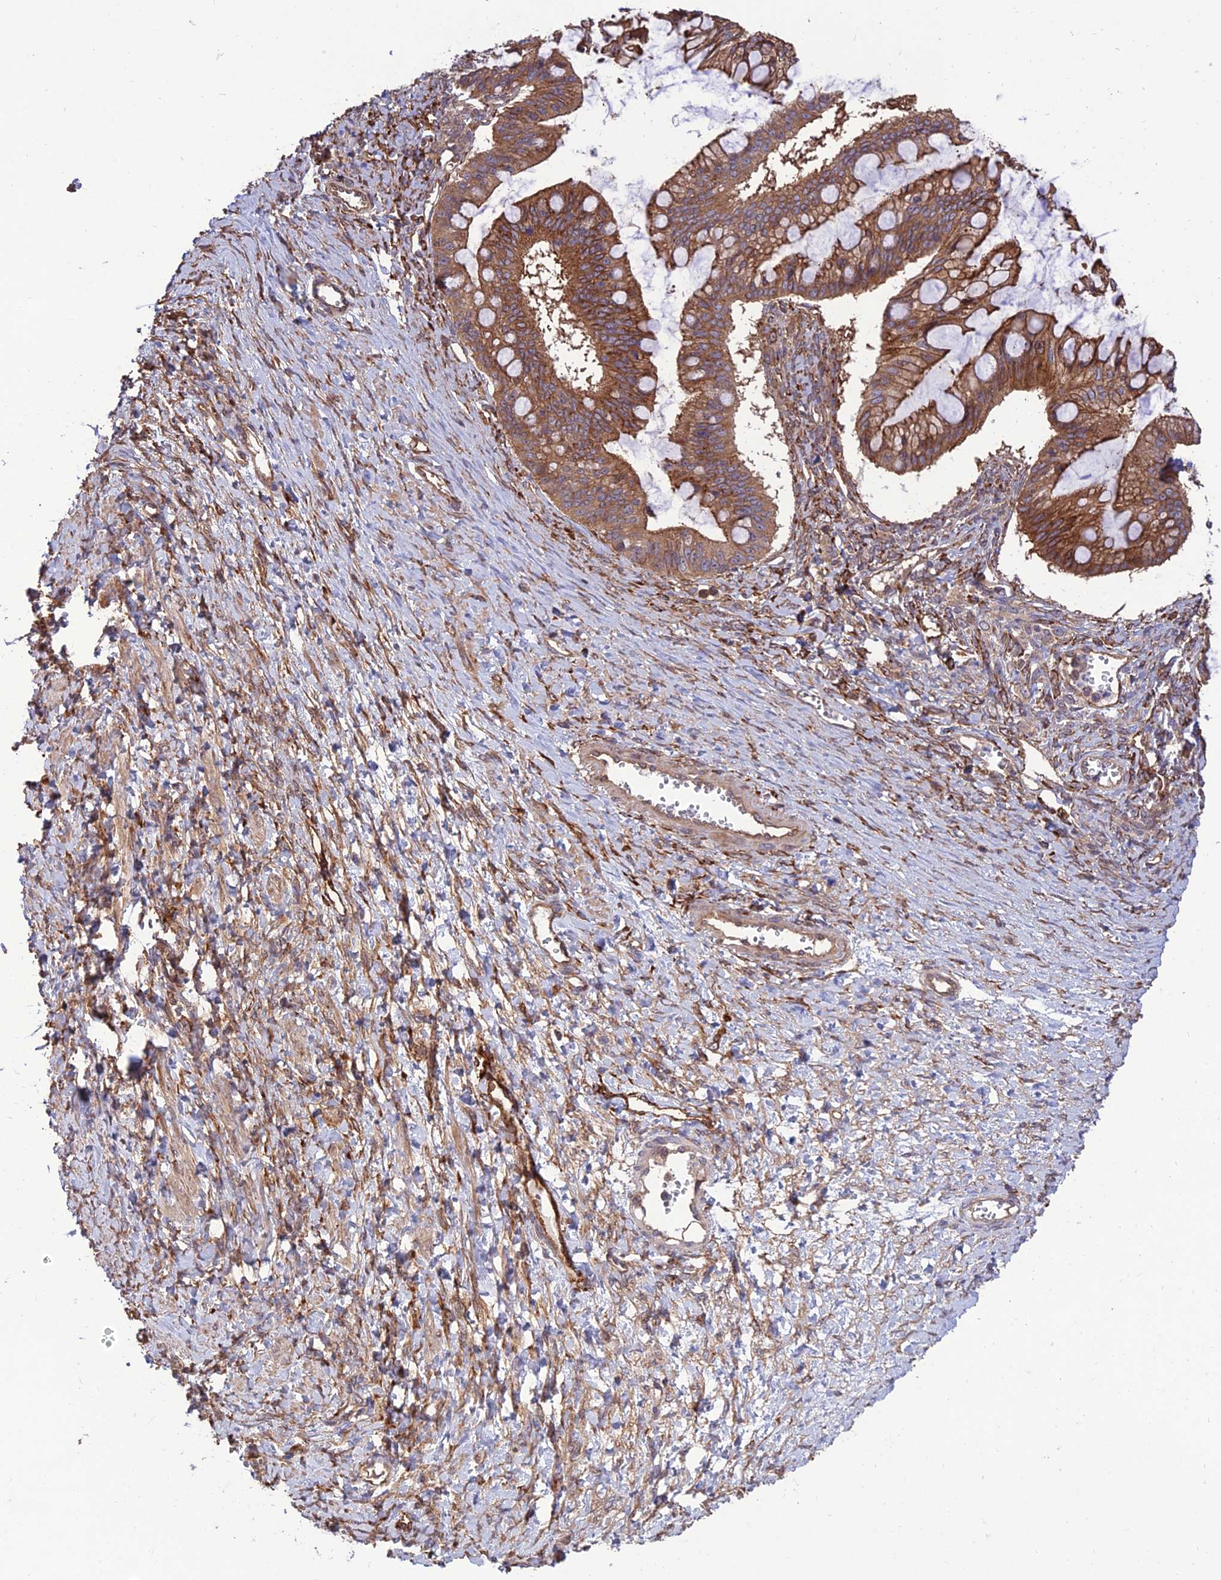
{"staining": {"intensity": "moderate", "quantity": ">75%", "location": "cytoplasmic/membranous"}, "tissue": "ovarian cancer", "cell_type": "Tumor cells", "image_type": "cancer", "snomed": [{"axis": "morphology", "description": "Cystadenocarcinoma, mucinous, NOS"}, {"axis": "topography", "description": "Ovary"}], "caption": "Ovarian mucinous cystadenocarcinoma was stained to show a protein in brown. There is medium levels of moderate cytoplasmic/membranous staining in approximately >75% of tumor cells. The protein is stained brown, and the nuclei are stained in blue (DAB (3,3'-diaminobenzidine) IHC with brightfield microscopy, high magnification).", "gene": "CRTAP", "patient": {"sex": "female", "age": 73}}